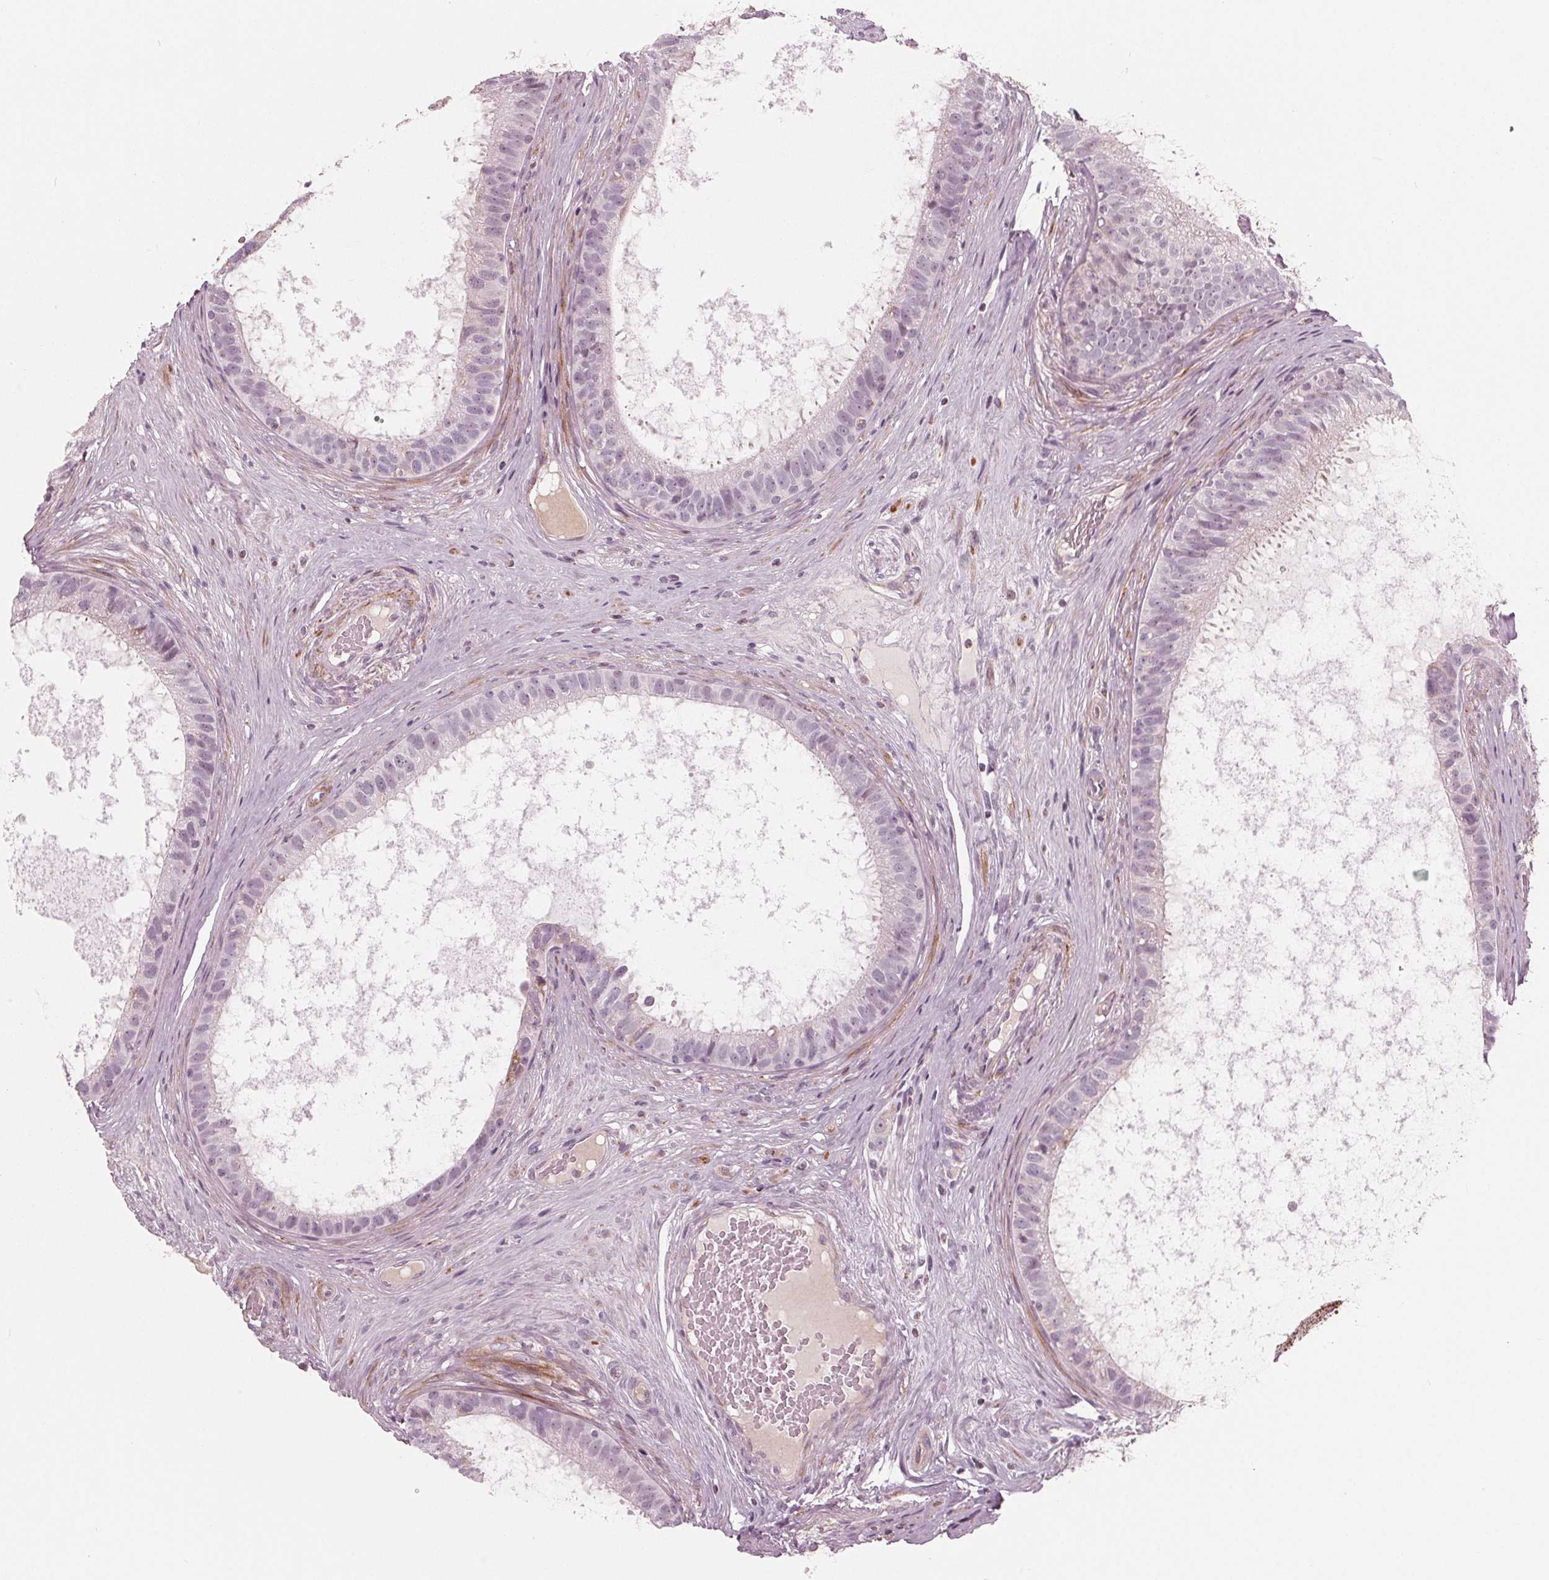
{"staining": {"intensity": "negative", "quantity": "none", "location": "none"}, "tissue": "epididymis", "cell_type": "Glandular cells", "image_type": "normal", "snomed": [{"axis": "morphology", "description": "Normal tissue, NOS"}, {"axis": "topography", "description": "Epididymis"}], "caption": "DAB immunohistochemical staining of unremarkable human epididymis exhibits no significant positivity in glandular cells. Brightfield microscopy of immunohistochemistry (IHC) stained with DAB (brown) and hematoxylin (blue), captured at high magnification.", "gene": "DCAF4L2", "patient": {"sex": "male", "age": 59}}